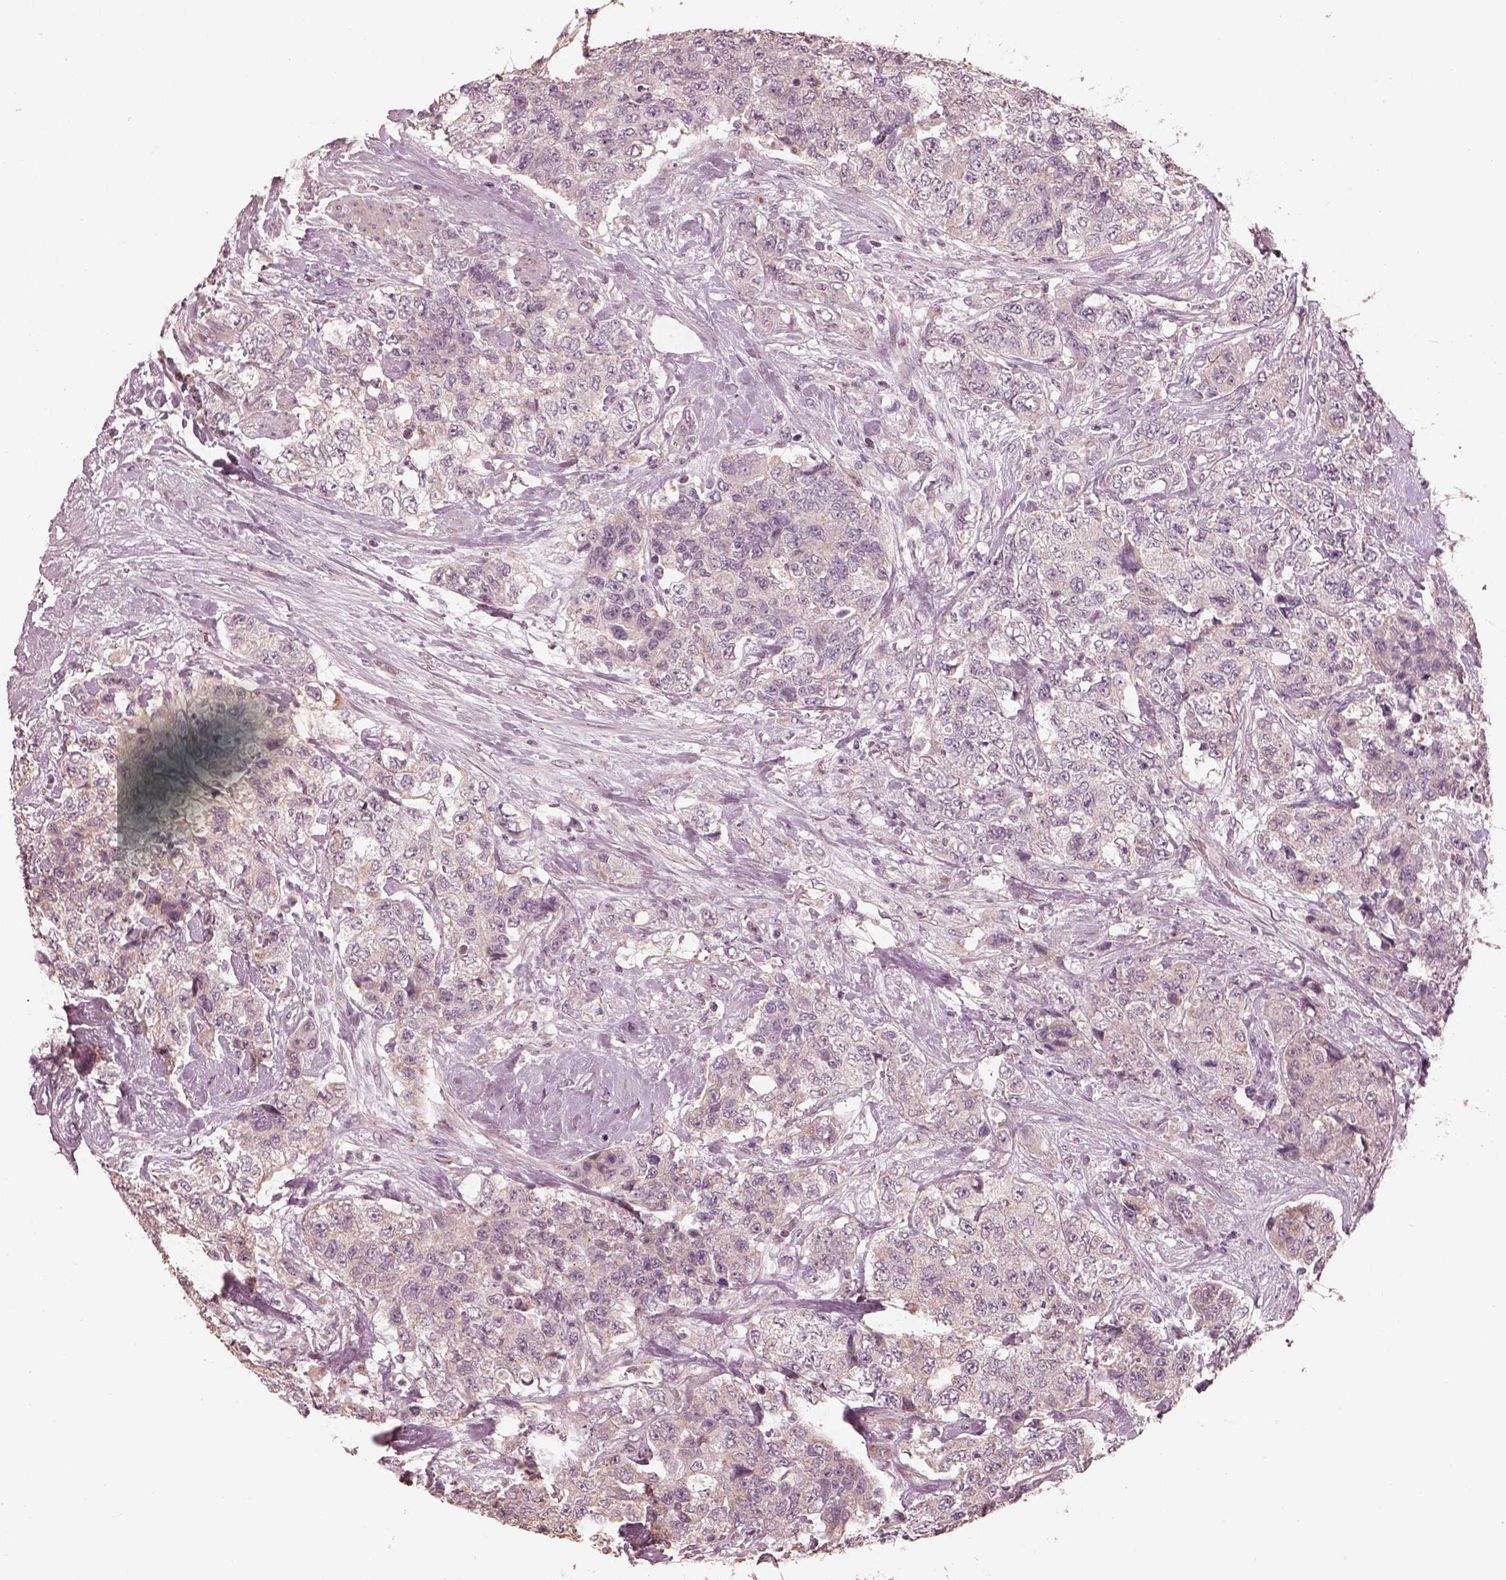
{"staining": {"intensity": "negative", "quantity": "none", "location": "none"}, "tissue": "urothelial cancer", "cell_type": "Tumor cells", "image_type": "cancer", "snomed": [{"axis": "morphology", "description": "Urothelial carcinoma, High grade"}, {"axis": "topography", "description": "Urinary bladder"}], "caption": "High magnification brightfield microscopy of urothelial cancer stained with DAB (3,3'-diaminobenzidine) (brown) and counterstained with hematoxylin (blue): tumor cells show no significant expression.", "gene": "SLC25A46", "patient": {"sex": "female", "age": 78}}